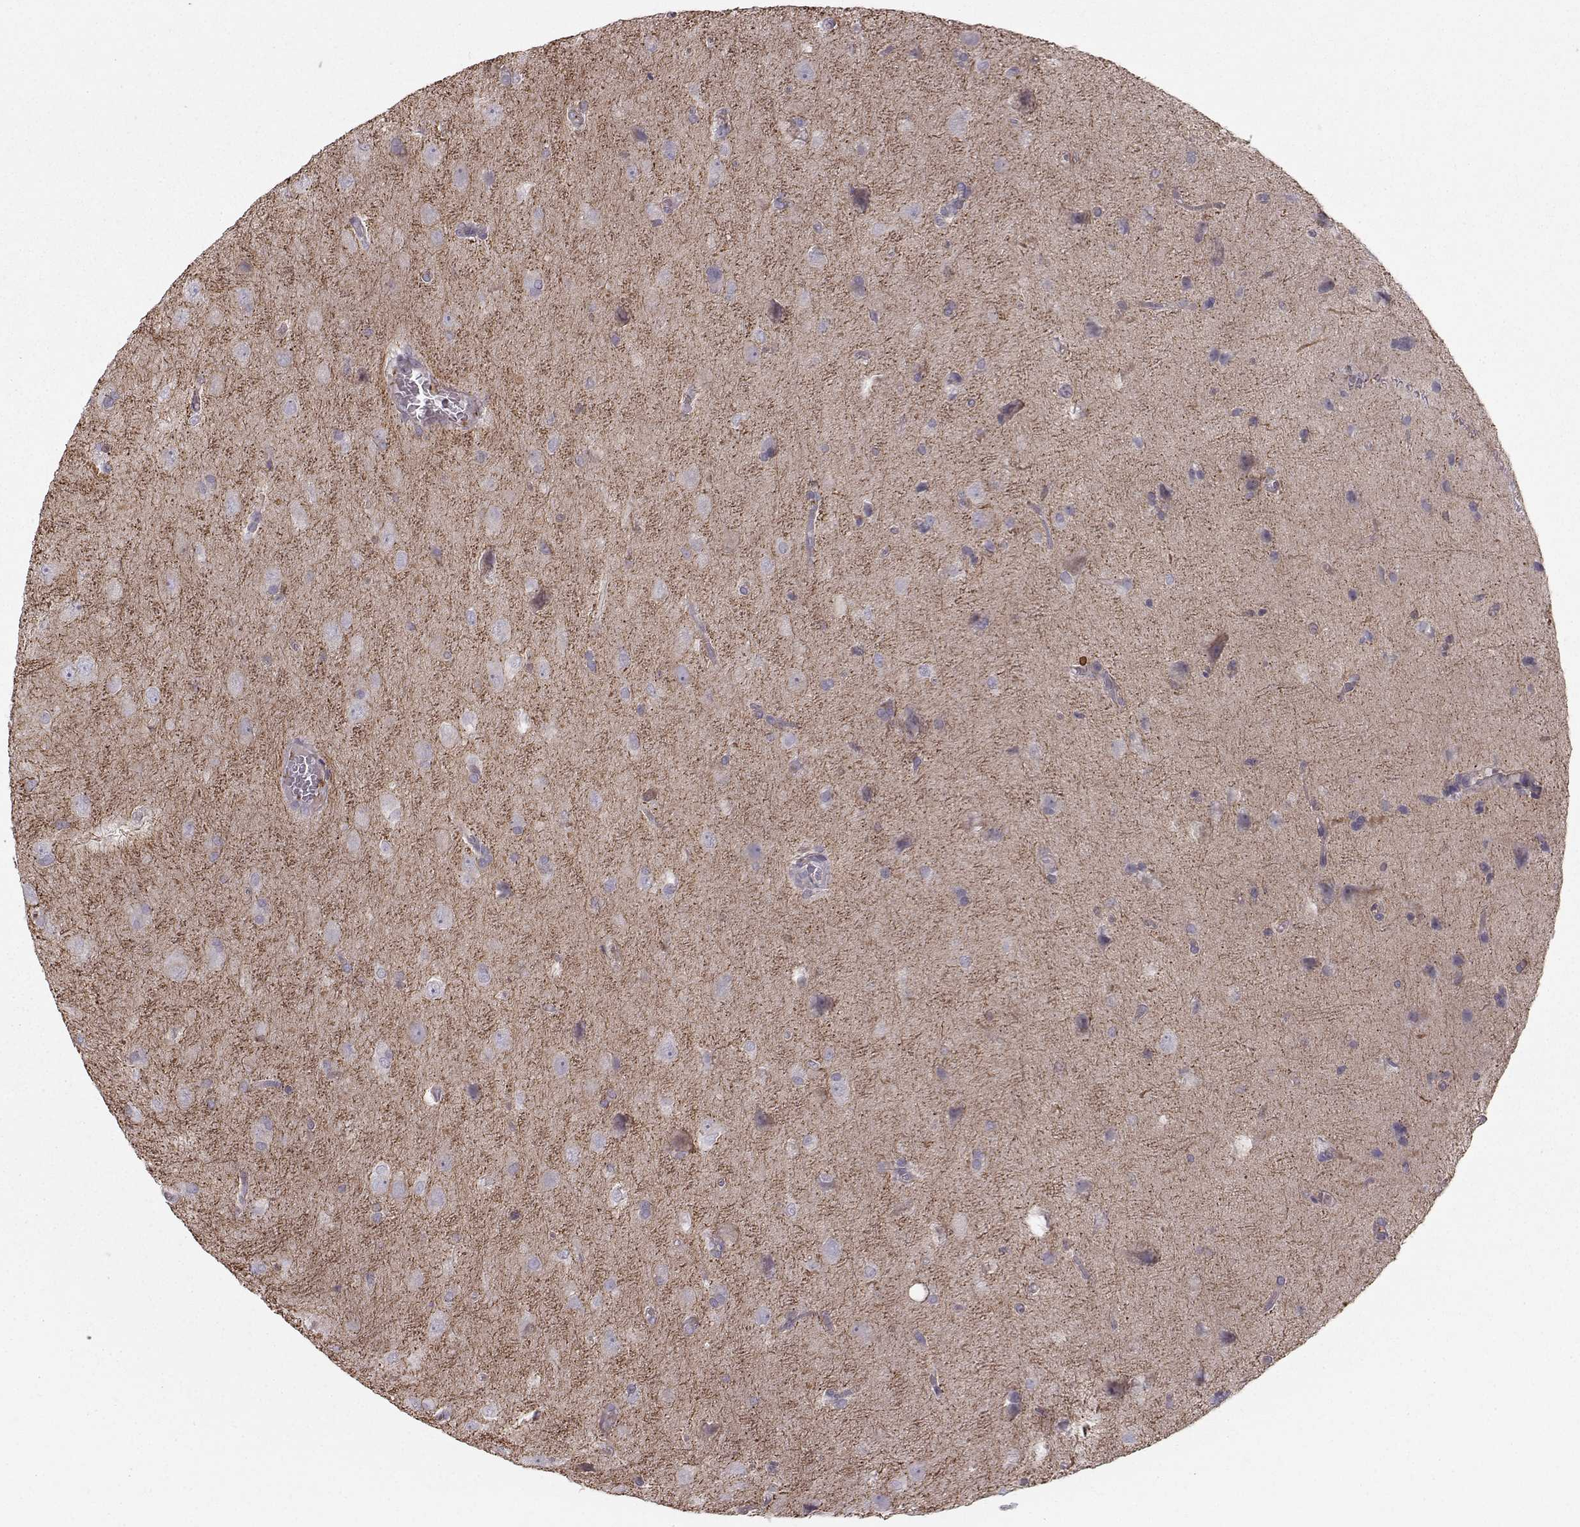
{"staining": {"intensity": "negative", "quantity": "none", "location": "none"}, "tissue": "glioma", "cell_type": "Tumor cells", "image_type": "cancer", "snomed": [{"axis": "morphology", "description": "Glioma, malignant, Low grade"}, {"axis": "topography", "description": "Brain"}], "caption": "Immunohistochemical staining of human malignant glioma (low-grade) reveals no significant expression in tumor cells.", "gene": "ASB16", "patient": {"sex": "male", "age": 58}}